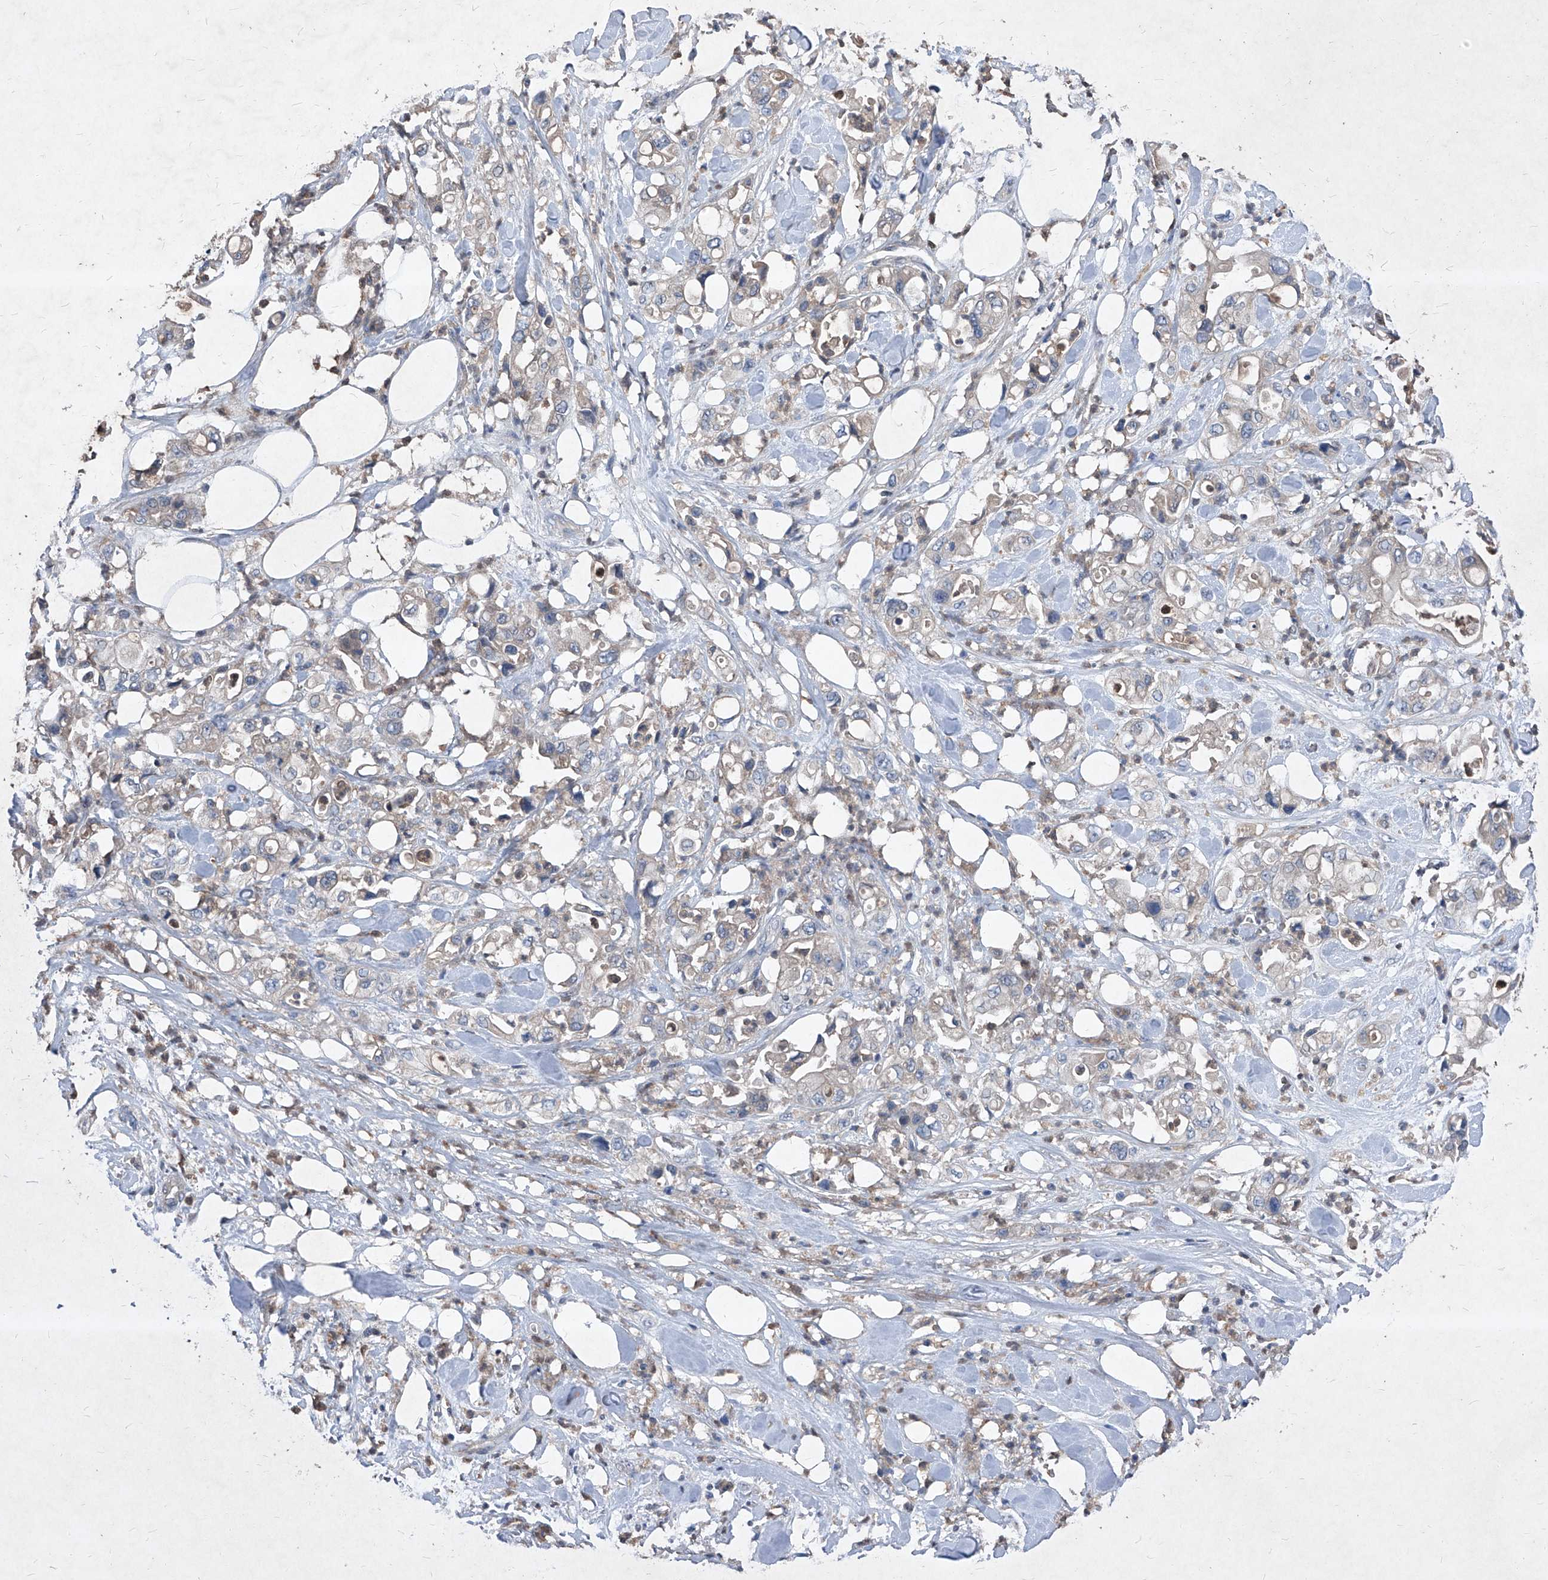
{"staining": {"intensity": "negative", "quantity": "none", "location": "none"}, "tissue": "pancreatic cancer", "cell_type": "Tumor cells", "image_type": "cancer", "snomed": [{"axis": "morphology", "description": "Adenocarcinoma, NOS"}, {"axis": "topography", "description": "Pancreas"}], "caption": "Immunohistochemistry (IHC) micrograph of neoplastic tissue: human pancreatic cancer (adenocarcinoma) stained with DAB (3,3'-diaminobenzidine) reveals no significant protein staining in tumor cells.", "gene": "SYNGR1", "patient": {"sex": "male", "age": 70}}